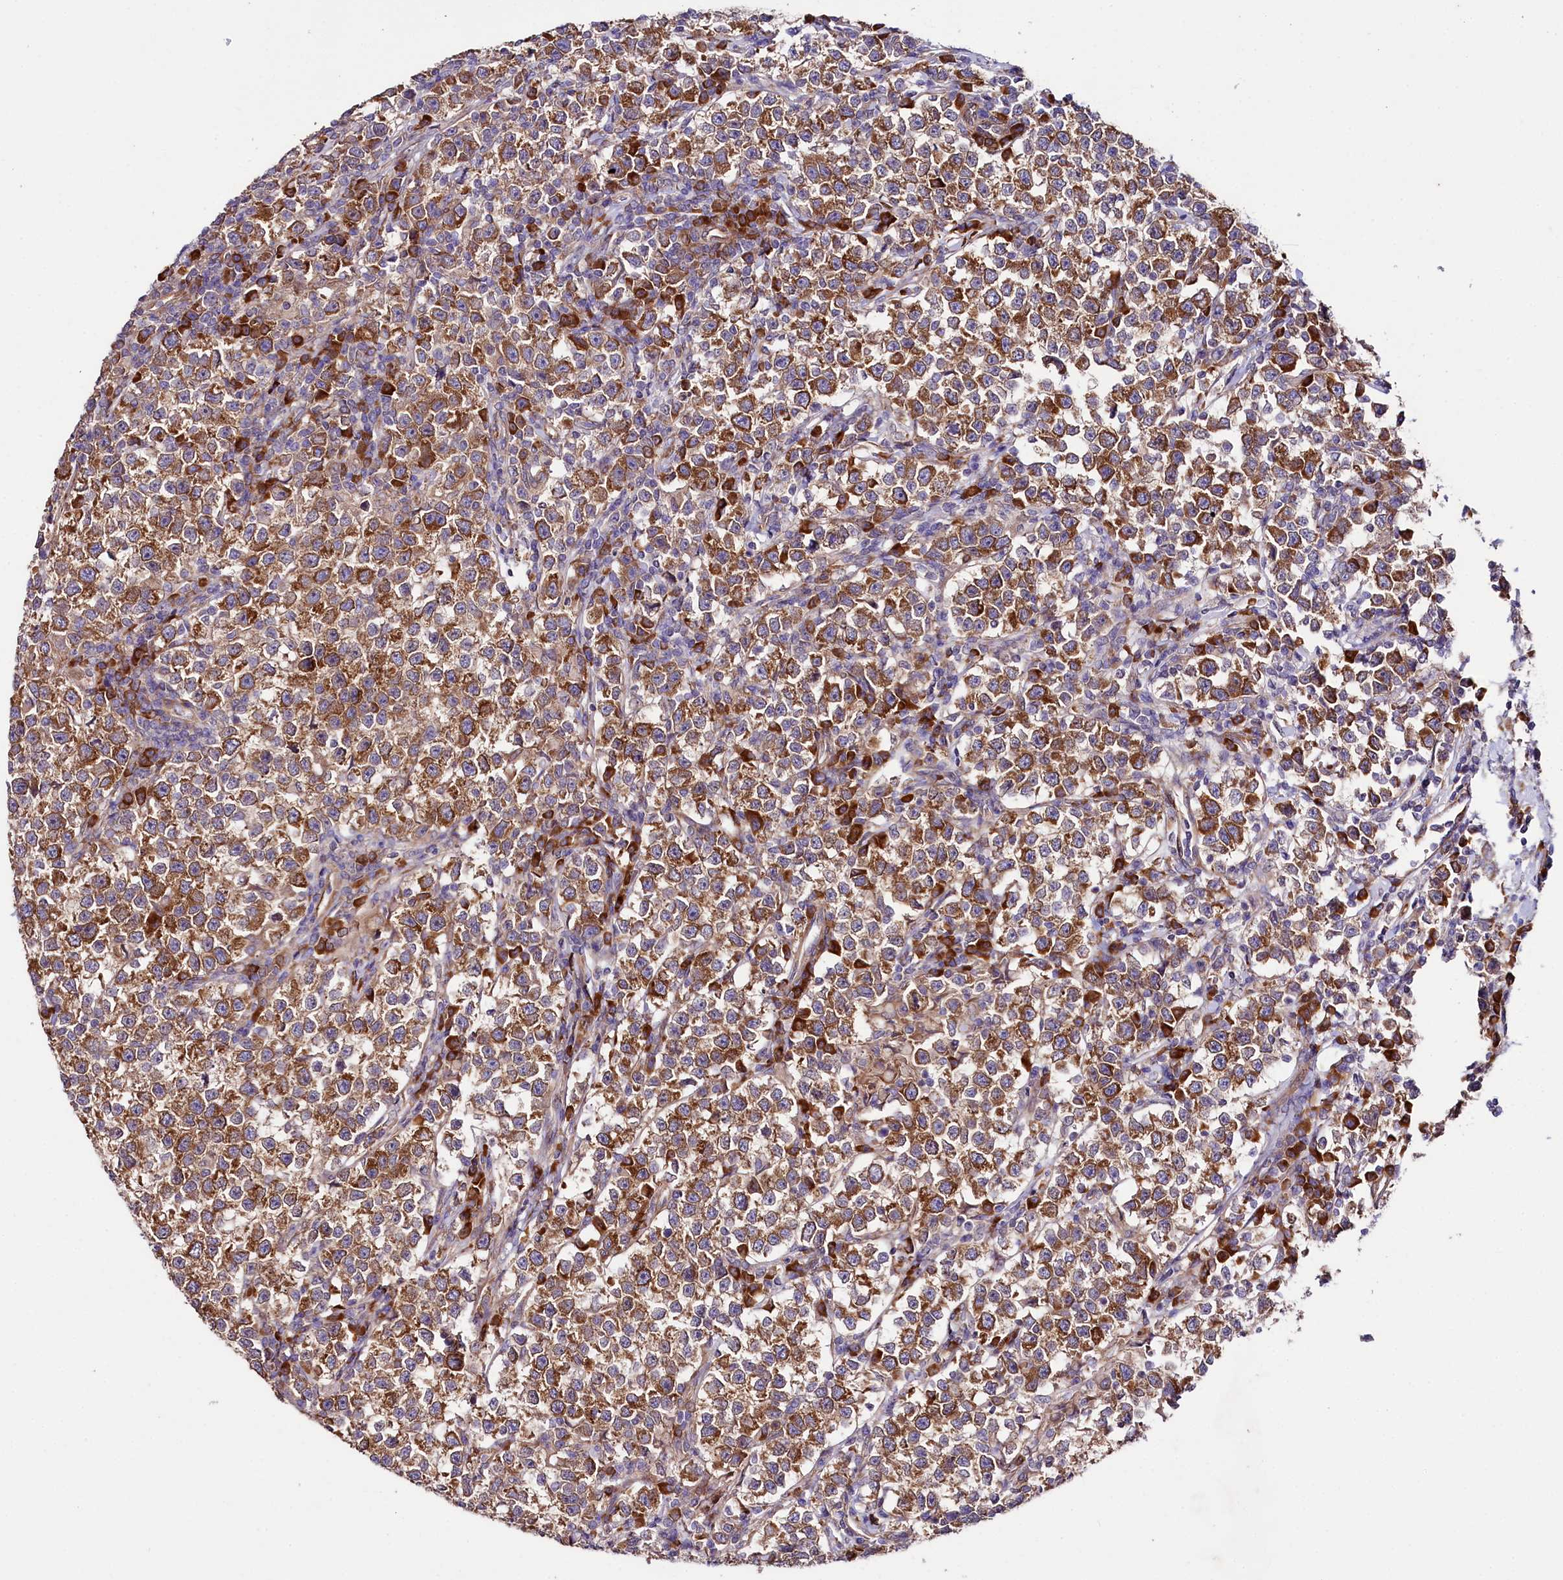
{"staining": {"intensity": "moderate", "quantity": ">75%", "location": "cytoplasmic/membranous"}, "tissue": "testis cancer", "cell_type": "Tumor cells", "image_type": "cancer", "snomed": [{"axis": "morphology", "description": "Normal tissue, NOS"}, {"axis": "morphology", "description": "Seminoma, NOS"}, {"axis": "topography", "description": "Testis"}], "caption": "This is an image of immunohistochemistry staining of seminoma (testis), which shows moderate staining in the cytoplasmic/membranous of tumor cells.", "gene": "SPATS2", "patient": {"sex": "male", "age": 43}}